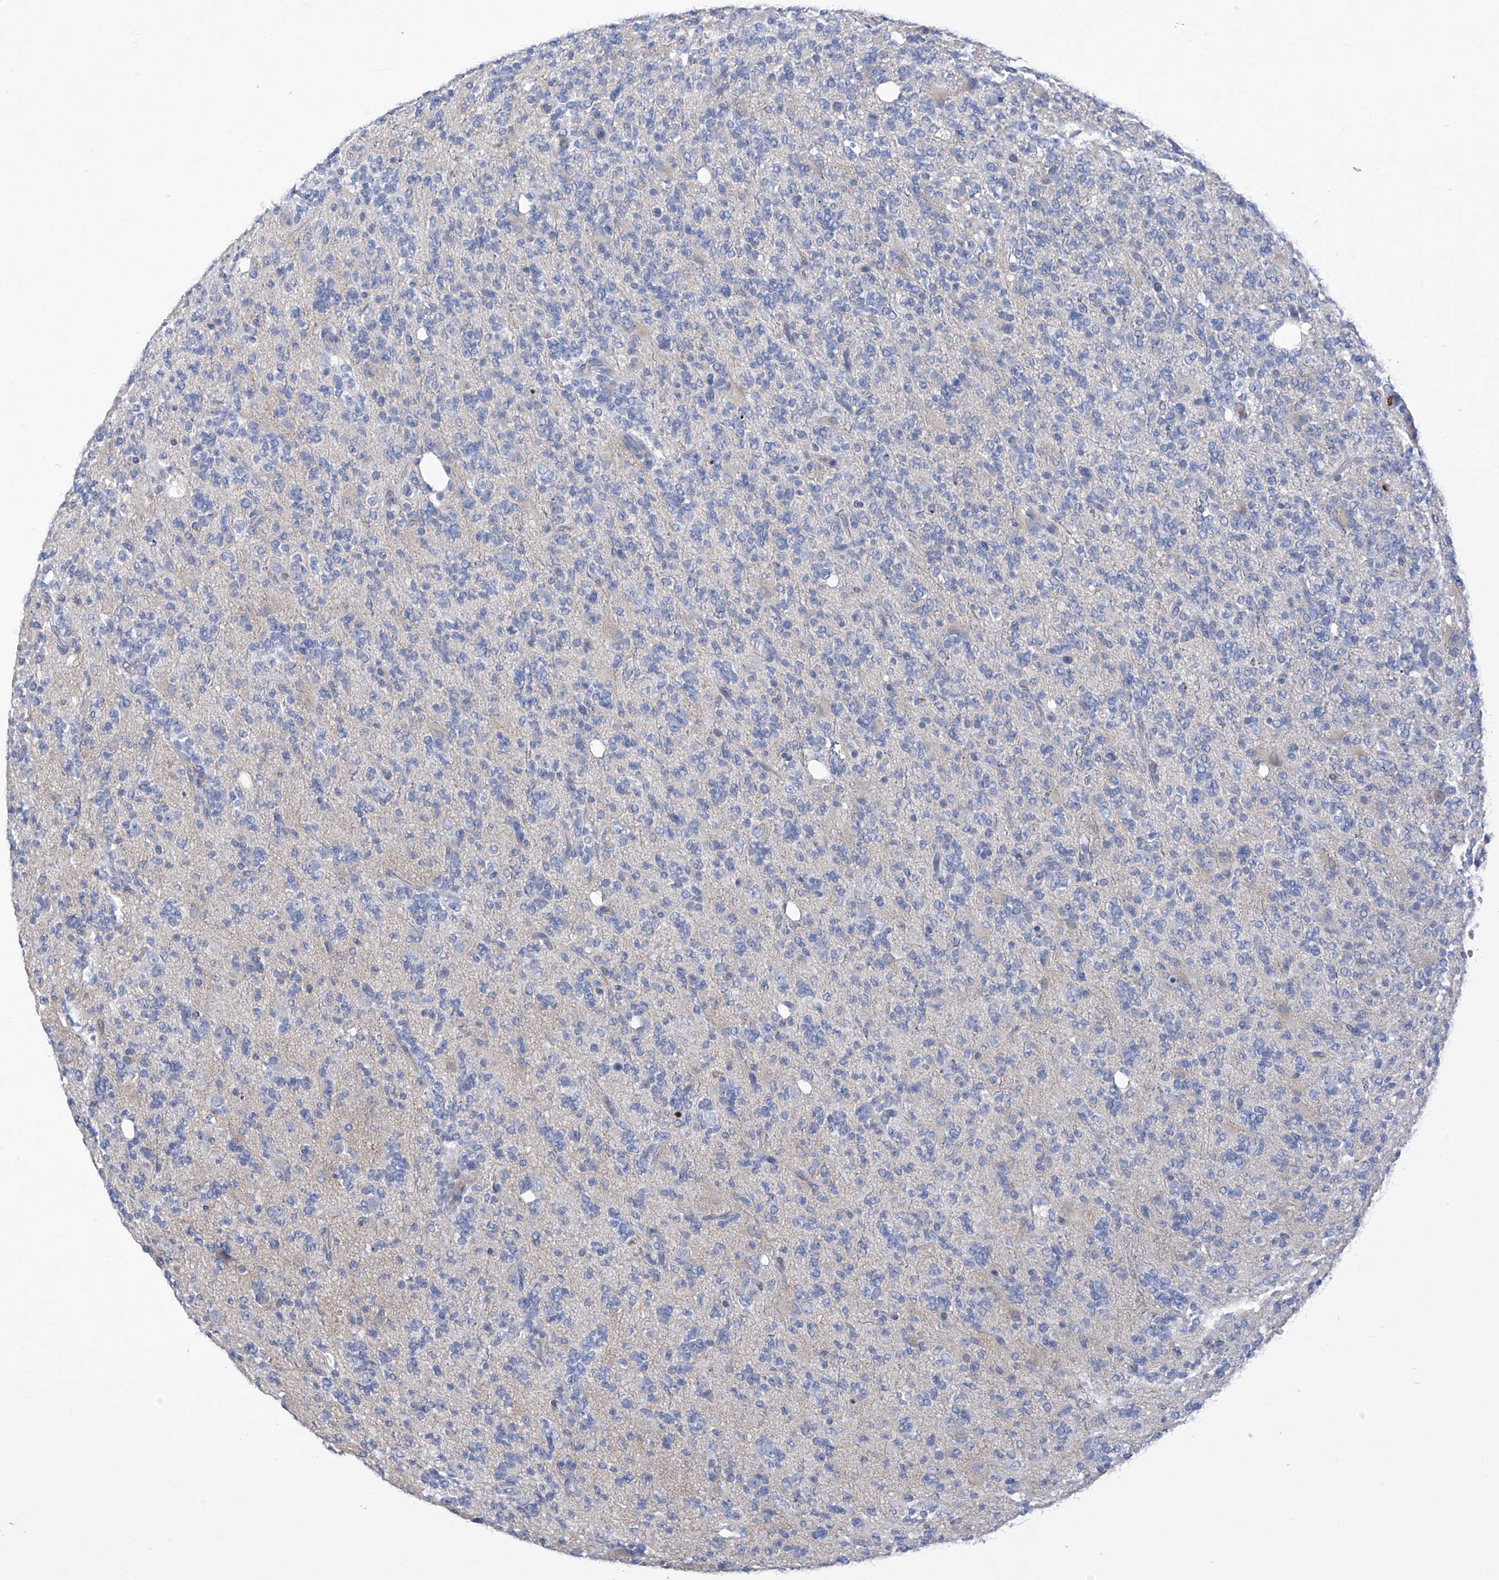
{"staining": {"intensity": "negative", "quantity": "none", "location": "none"}, "tissue": "glioma", "cell_type": "Tumor cells", "image_type": "cancer", "snomed": [{"axis": "morphology", "description": "Glioma, malignant, High grade"}, {"axis": "topography", "description": "Brain"}], "caption": "This is a micrograph of IHC staining of glioma, which shows no staining in tumor cells.", "gene": "SLCO4A1", "patient": {"sex": "female", "age": 62}}